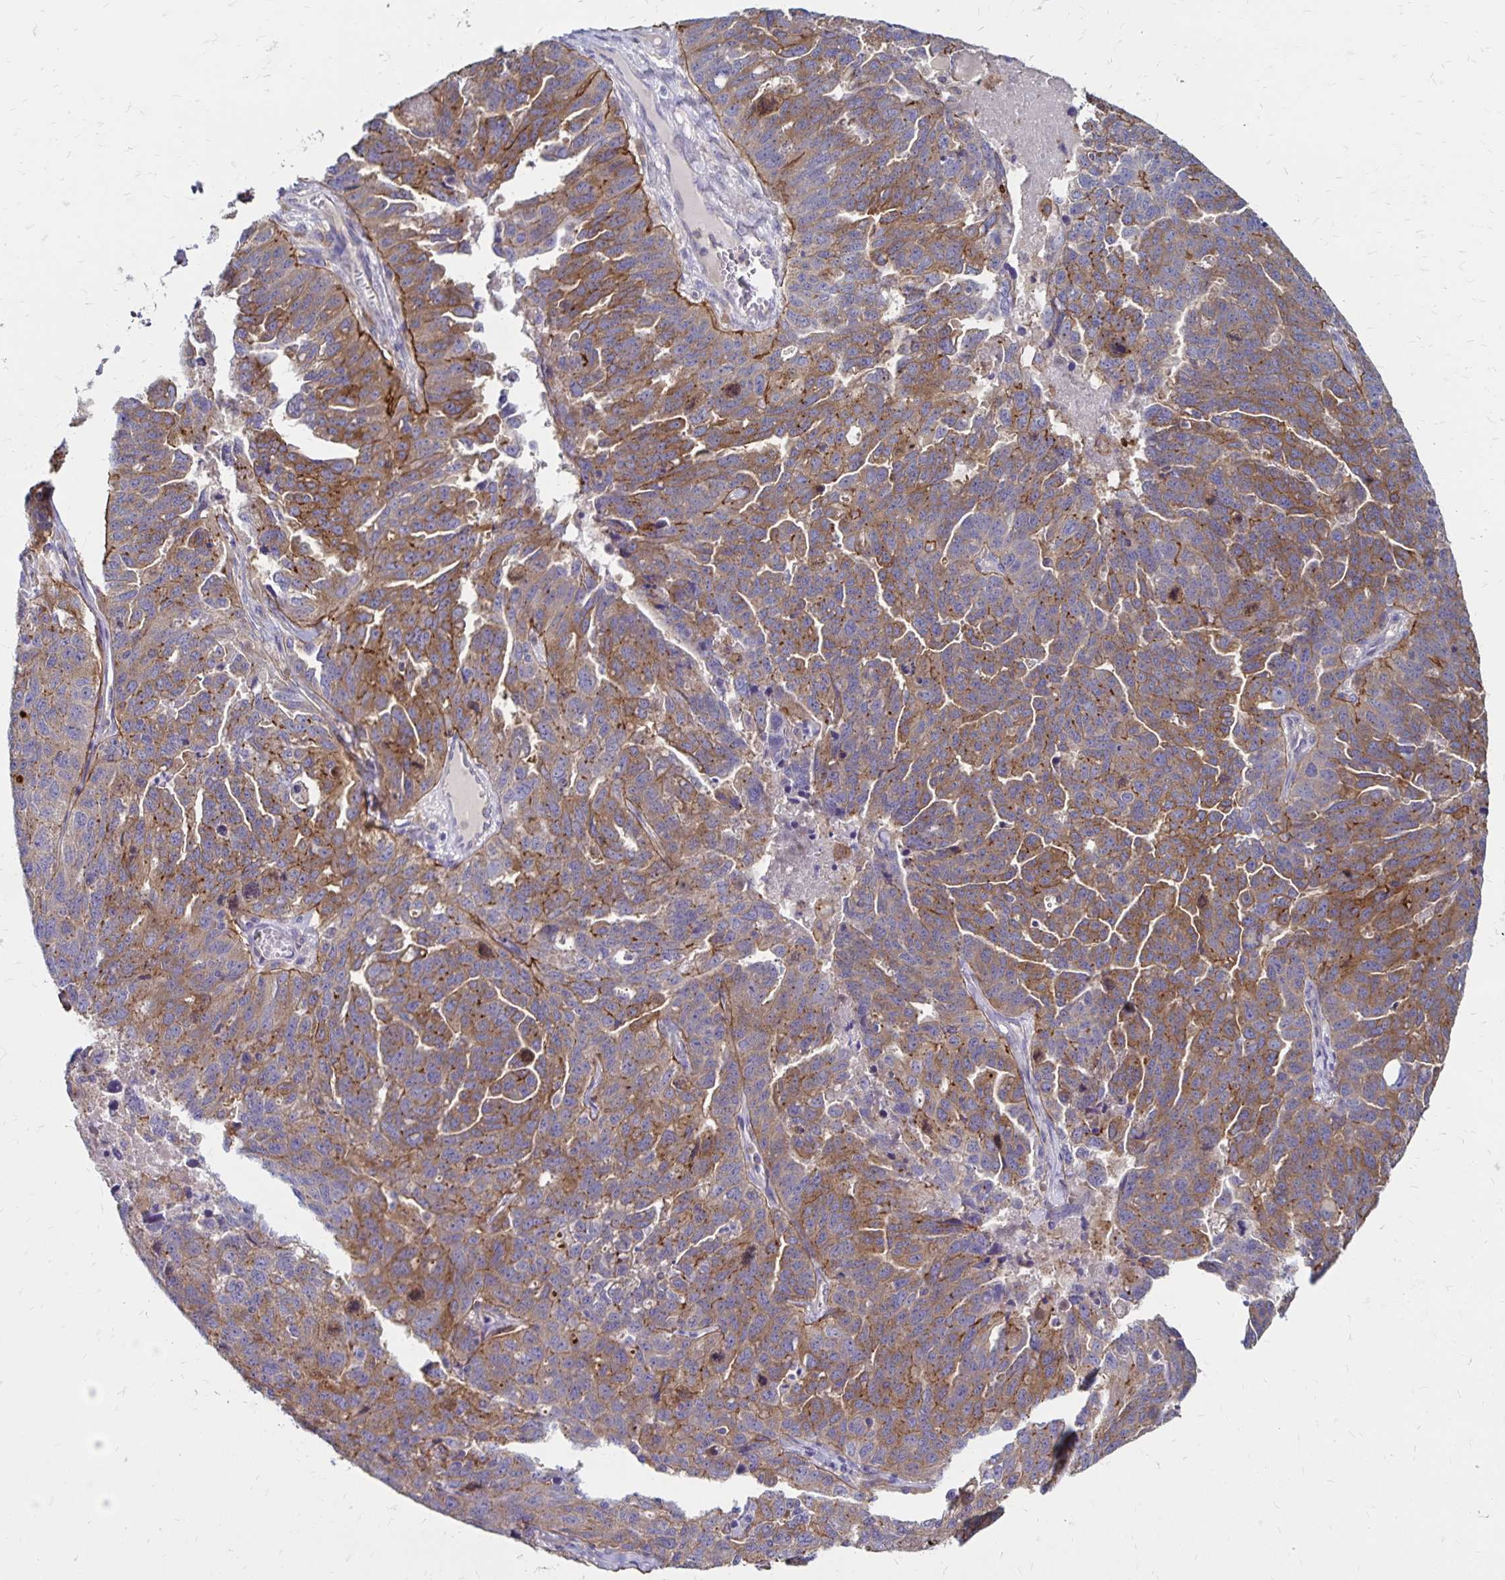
{"staining": {"intensity": "moderate", "quantity": ">75%", "location": "cytoplasmic/membranous"}, "tissue": "ovarian cancer", "cell_type": "Tumor cells", "image_type": "cancer", "snomed": [{"axis": "morphology", "description": "Cystadenocarcinoma, serous, NOS"}, {"axis": "topography", "description": "Ovary"}], "caption": "Protein expression analysis of human serous cystadenocarcinoma (ovarian) reveals moderate cytoplasmic/membranous positivity in about >75% of tumor cells. (DAB (3,3'-diaminobenzidine) IHC, brown staining for protein, blue staining for nuclei).", "gene": "TNS3", "patient": {"sex": "female", "age": 71}}